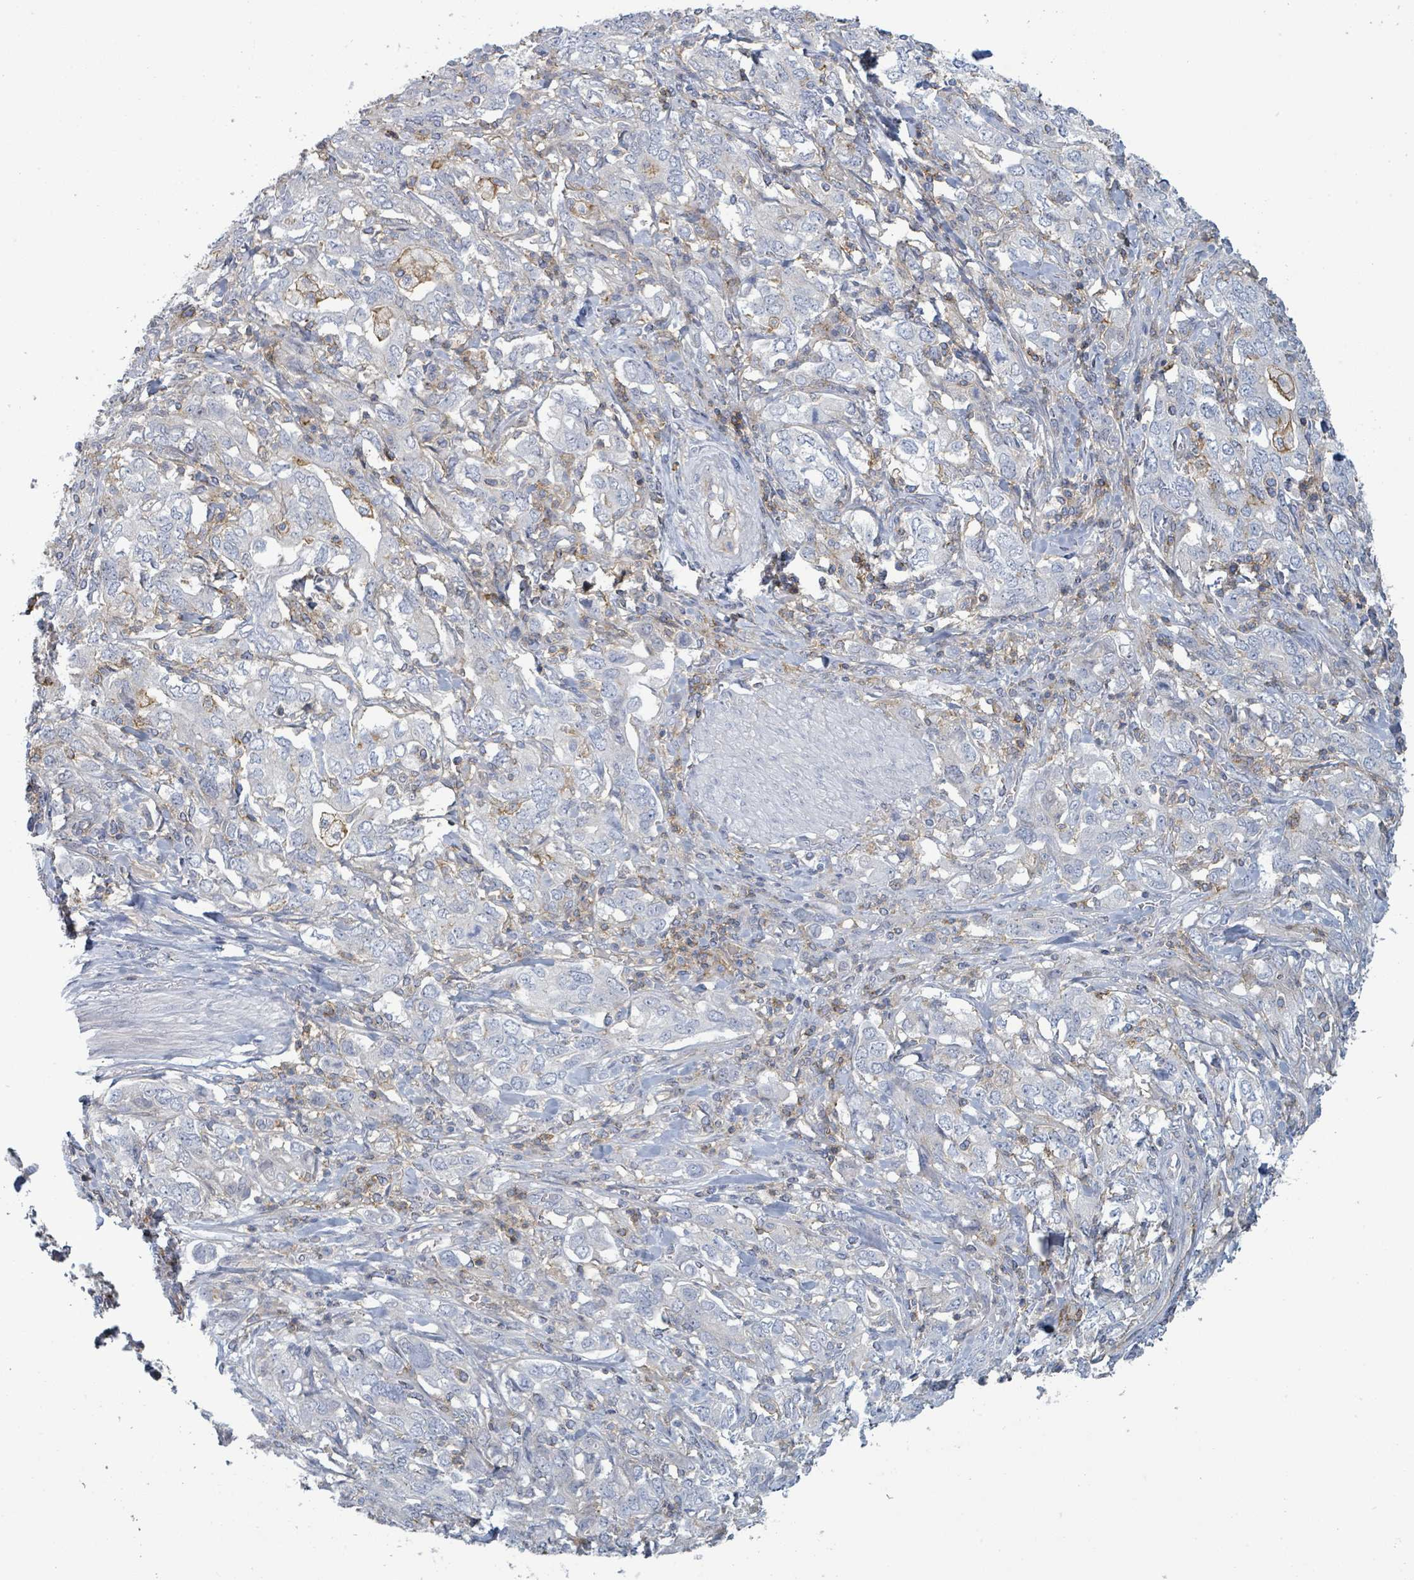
{"staining": {"intensity": "negative", "quantity": "none", "location": "none"}, "tissue": "stomach cancer", "cell_type": "Tumor cells", "image_type": "cancer", "snomed": [{"axis": "morphology", "description": "Adenocarcinoma, NOS"}, {"axis": "topography", "description": "Stomach, upper"}, {"axis": "topography", "description": "Stomach"}], "caption": "Image shows no protein expression in tumor cells of stomach adenocarcinoma tissue.", "gene": "TNFRSF14", "patient": {"sex": "male", "age": 62}}